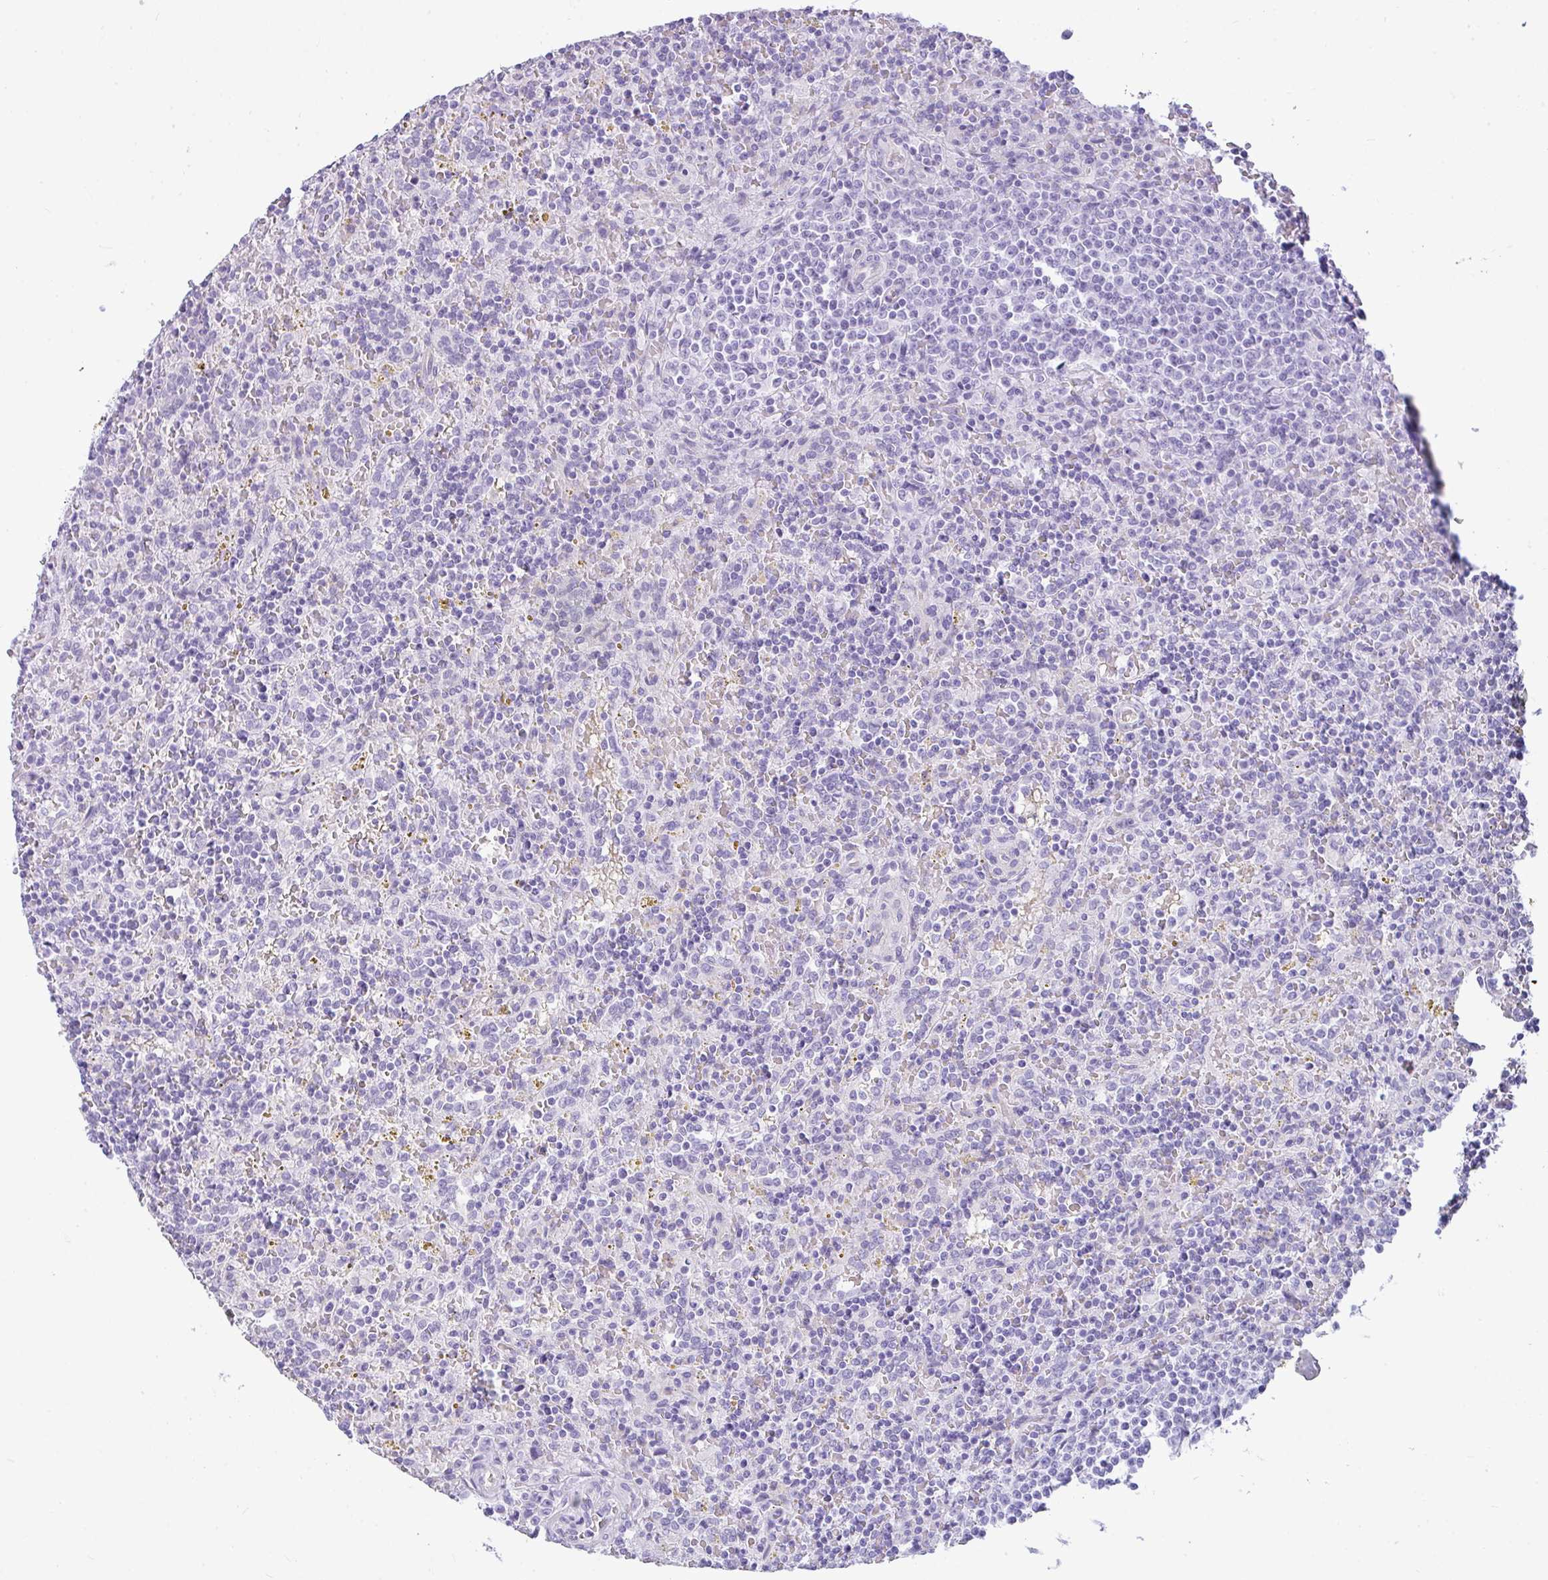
{"staining": {"intensity": "negative", "quantity": "none", "location": "none"}, "tissue": "lymphoma", "cell_type": "Tumor cells", "image_type": "cancer", "snomed": [{"axis": "morphology", "description": "Malignant lymphoma, non-Hodgkin's type, Low grade"}, {"axis": "topography", "description": "Spleen"}], "caption": "Immunohistochemistry (IHC) of low-grade malignant lymphoma, non-Hodgkin's type shows no expression in tumor cells.", "gene": "RASL10A", "patient": {"sex": "male", "age": 67}}